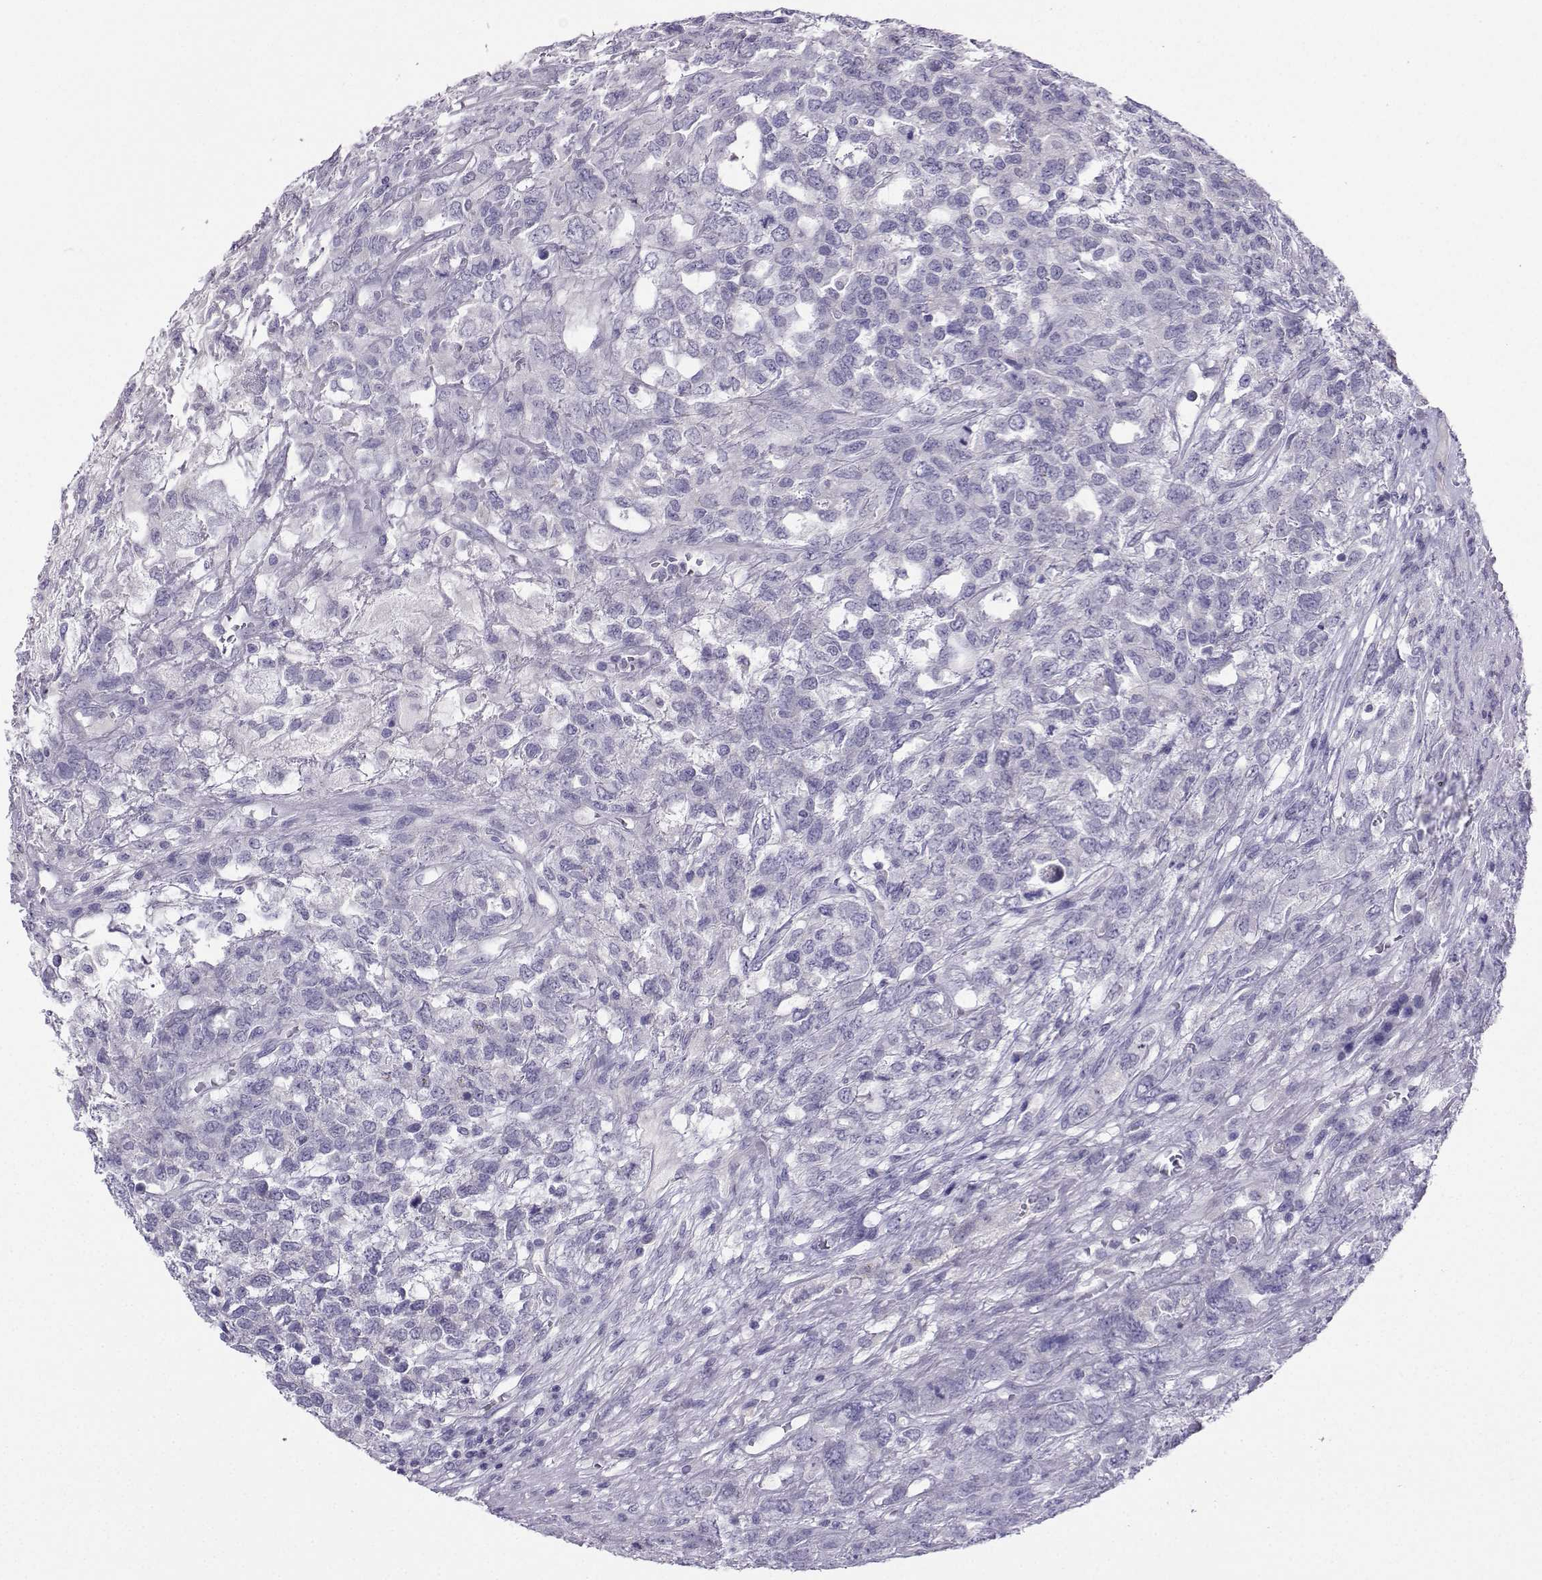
{"staining": {"intensity": "negative", "quantity": "none", "location": "none"}, "tissue": "testis cancer", "cell_type": "Tumor cells", "image_type": "cancer", "snomed": [{"axis": "morphology", "description": "Seminoma, NOS"}, {"axis": "topography", "description": "Testis"}], "caption": "Tumor cells show no significant protein staining in testis seminoma. (Immunohistochemistry, brightfield microscopy, high magnification).", "gene": "FBXO24", "patient": {"sex": "male", "age": 52}}